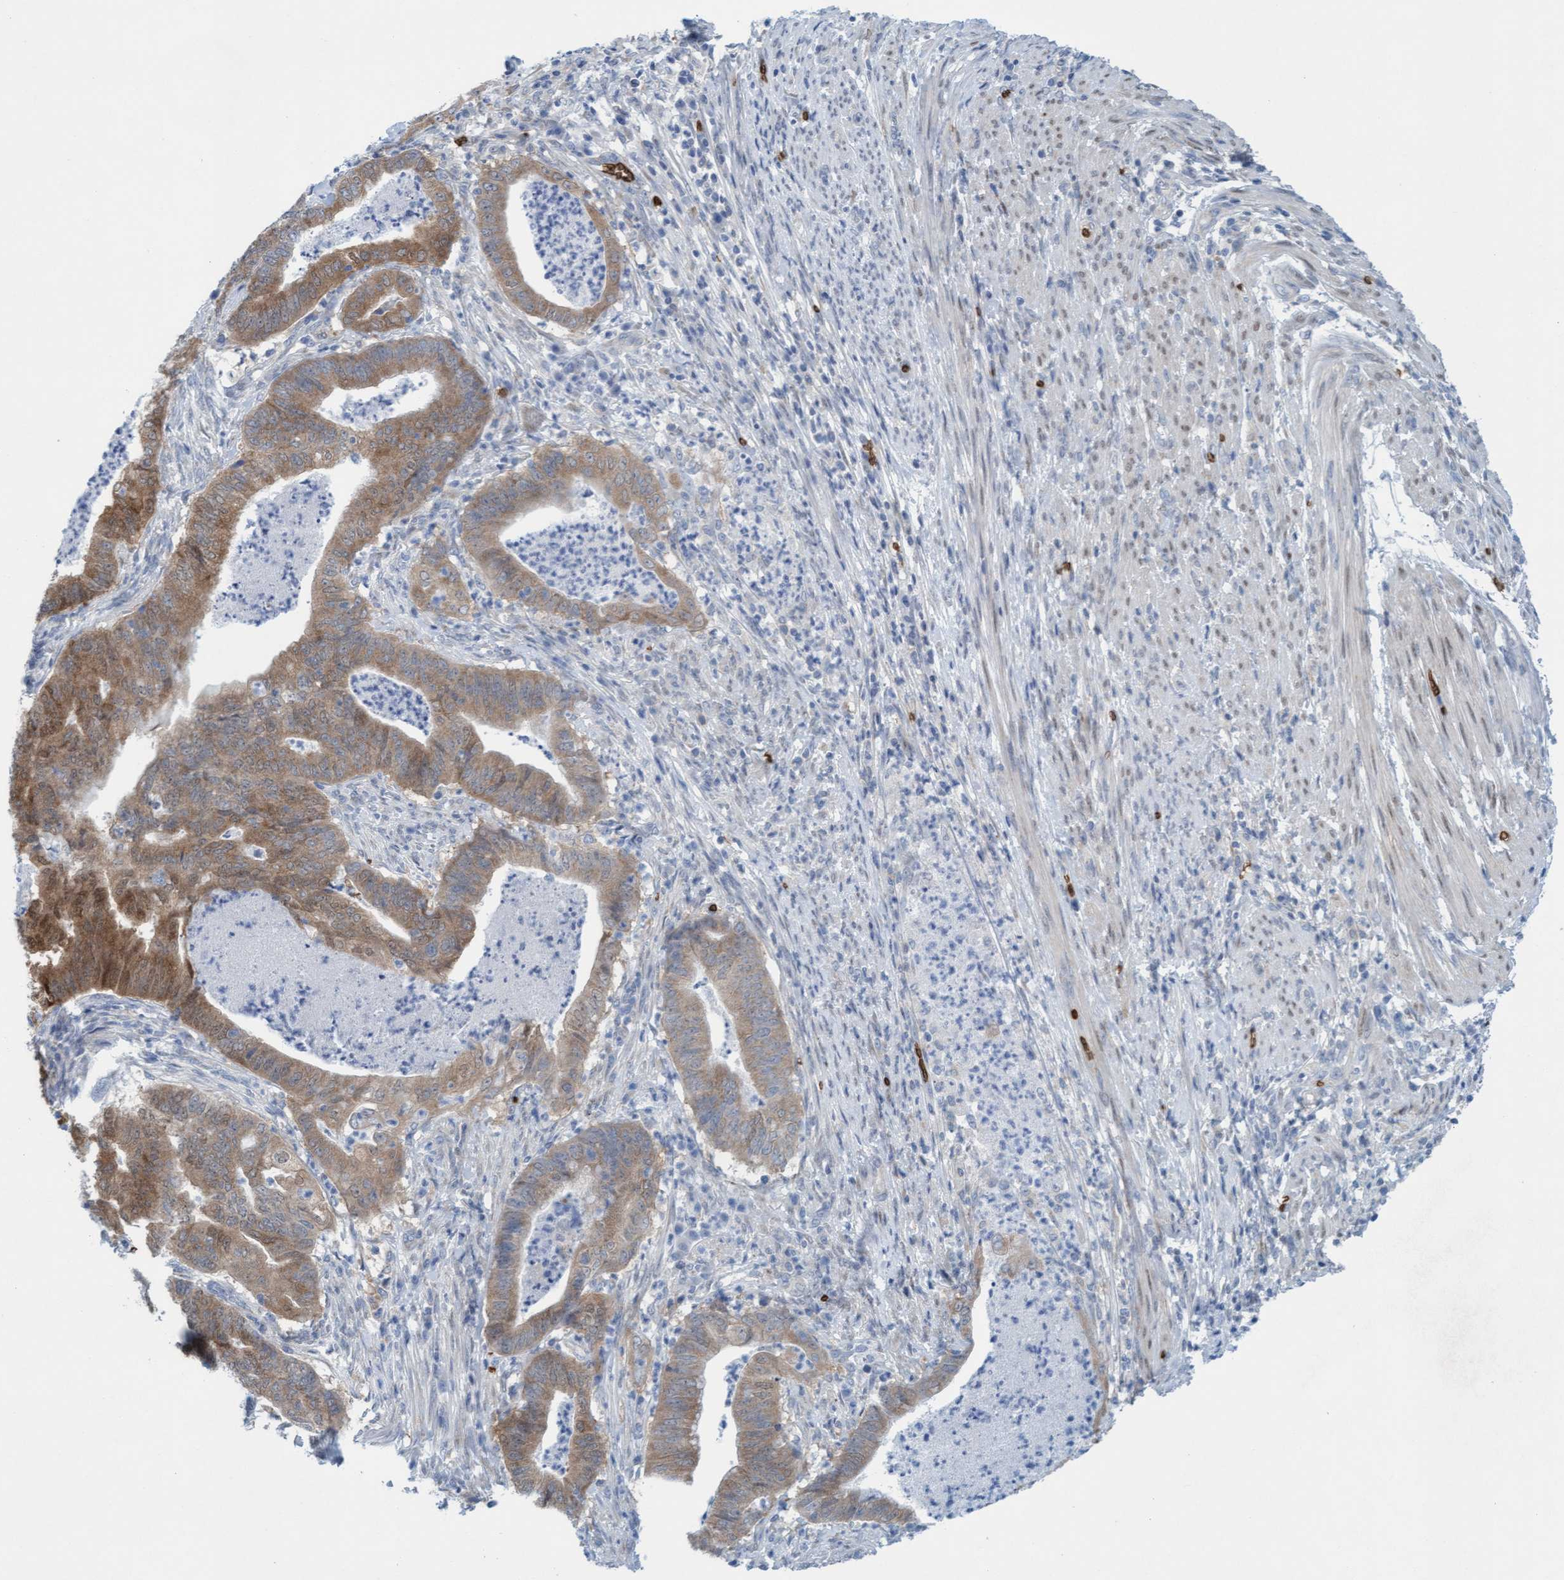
{"staining": {"intensity": "moderate", "quantity": ">75%", "location": "cytoplasmic/membranous"}, "tissue": "endometrial cancer", "cell_type": "Tumor cells", "image_type": "cancer", "snomed": [{"axis": "morphology", "description": "Polyp, NOS"}, {"axis": "morphology", "description": "Adenocarcinoma, NOS"}, {"axis": "morphology", "description": "Adenoma, NOS"}, {"axis": "topography", "description": "Endometrium"}], "caption": "Immunohistochemical staining of human endometrial cancer (polyp) displays medium levels of moderate cytoplasmic/membranous protein expression in about >75% of tumor cells.", "gene": "SPEM2", "patient": {"sex": "female", "age": 79}}